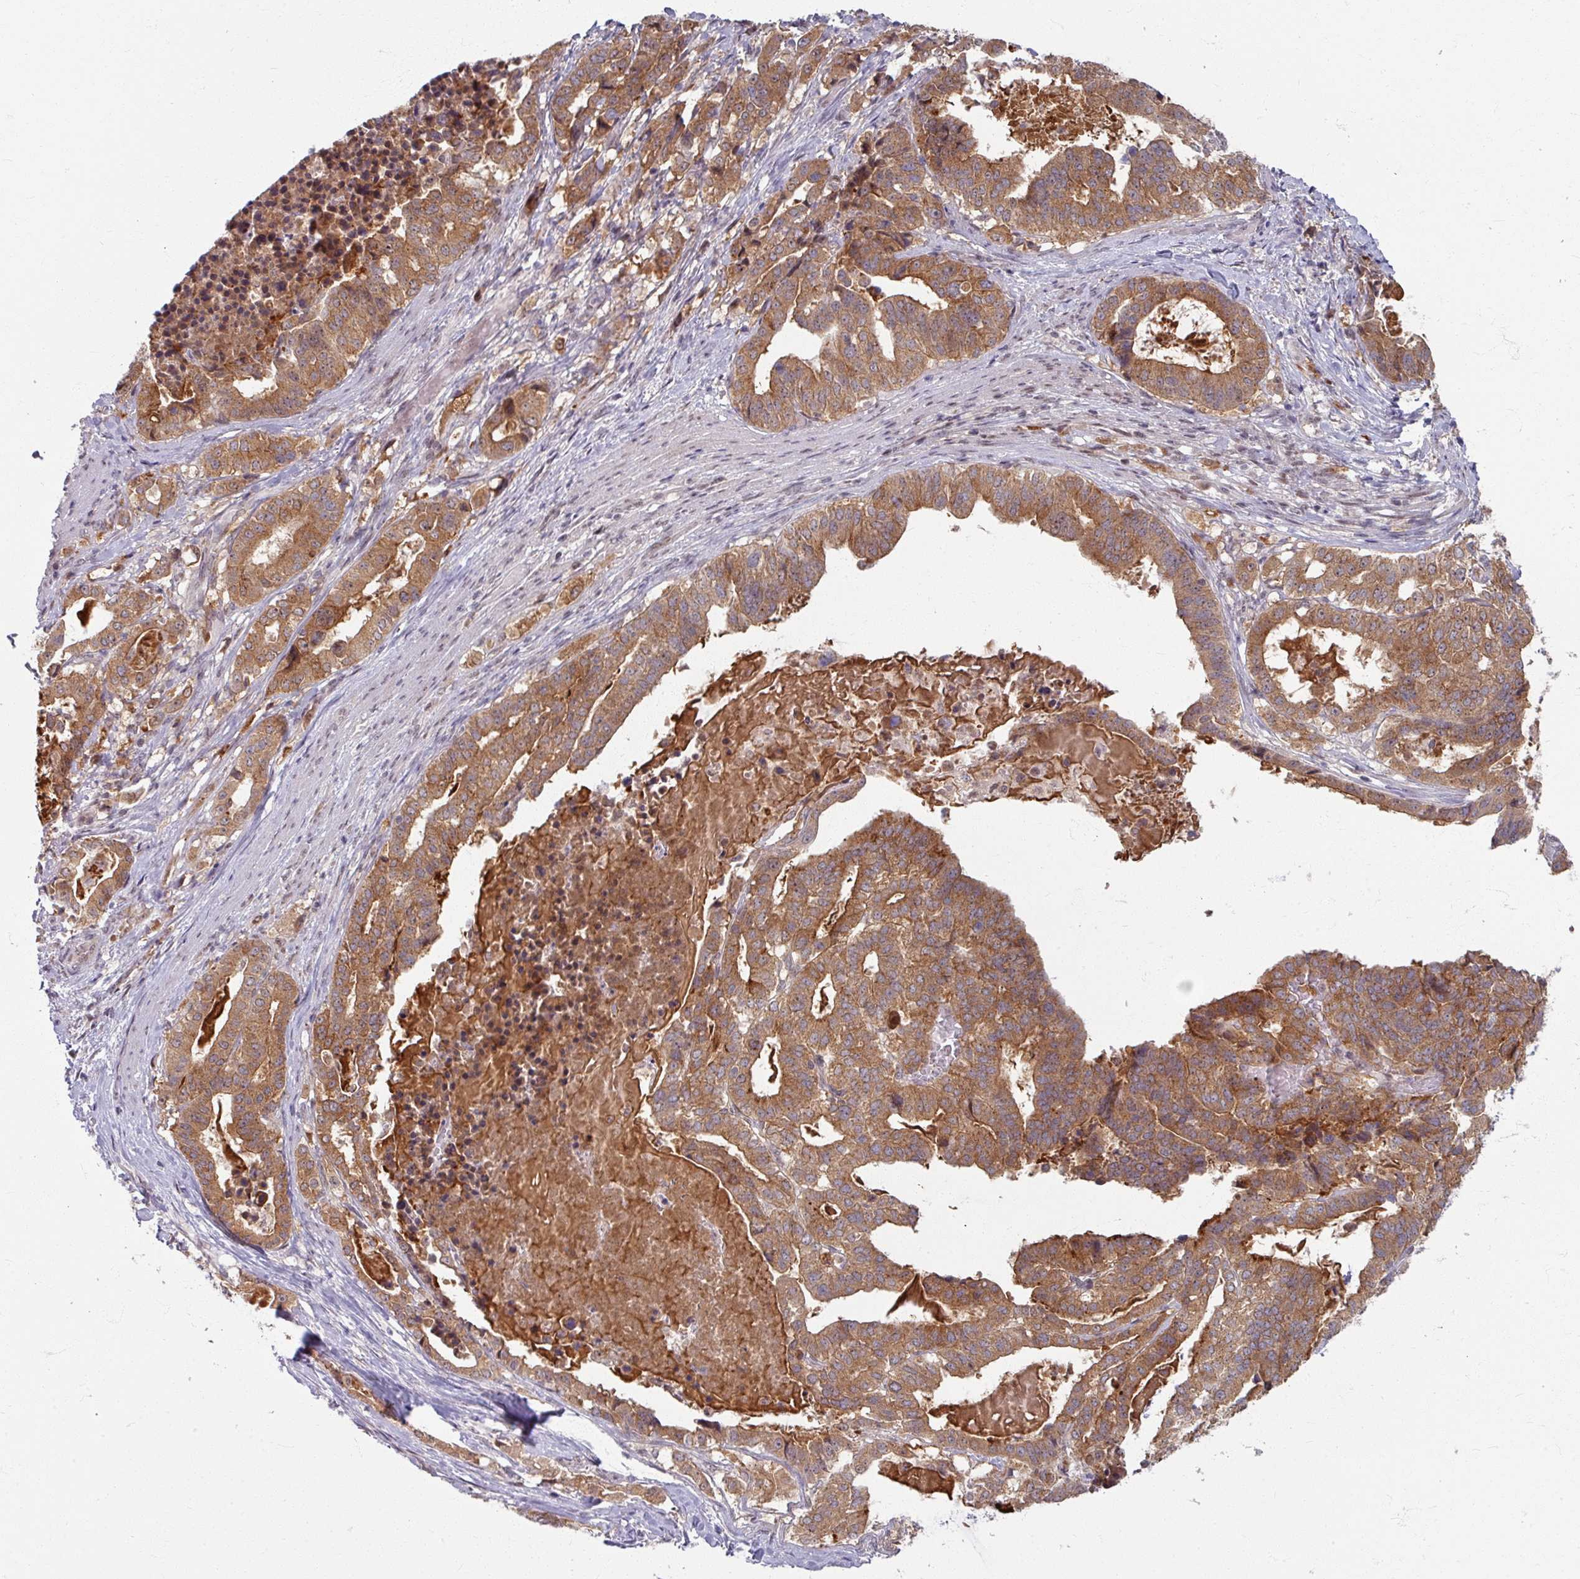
{"staining": {"intensity": "moderate", "quantity": ">75%", "location": "cytoplasmic/membranous"}, "tissue": "stomach cancer", "cell_type": "Tumor cells", "image_type": "cancer", "snomed": [{"axis": "morphology", "description": "Adenocarcinoma, NOS"}, {"axis": "topography", "description": "Stomach"}], "caption": "DAB immunohistochemical staining of human adenocarcinoma (stomach) exhibits moderate cytoplasmic/membranous protein expression in about >75% of tumor cells.", "gene": "KLC3", "patient": {"sex": "male", "age": 48}}